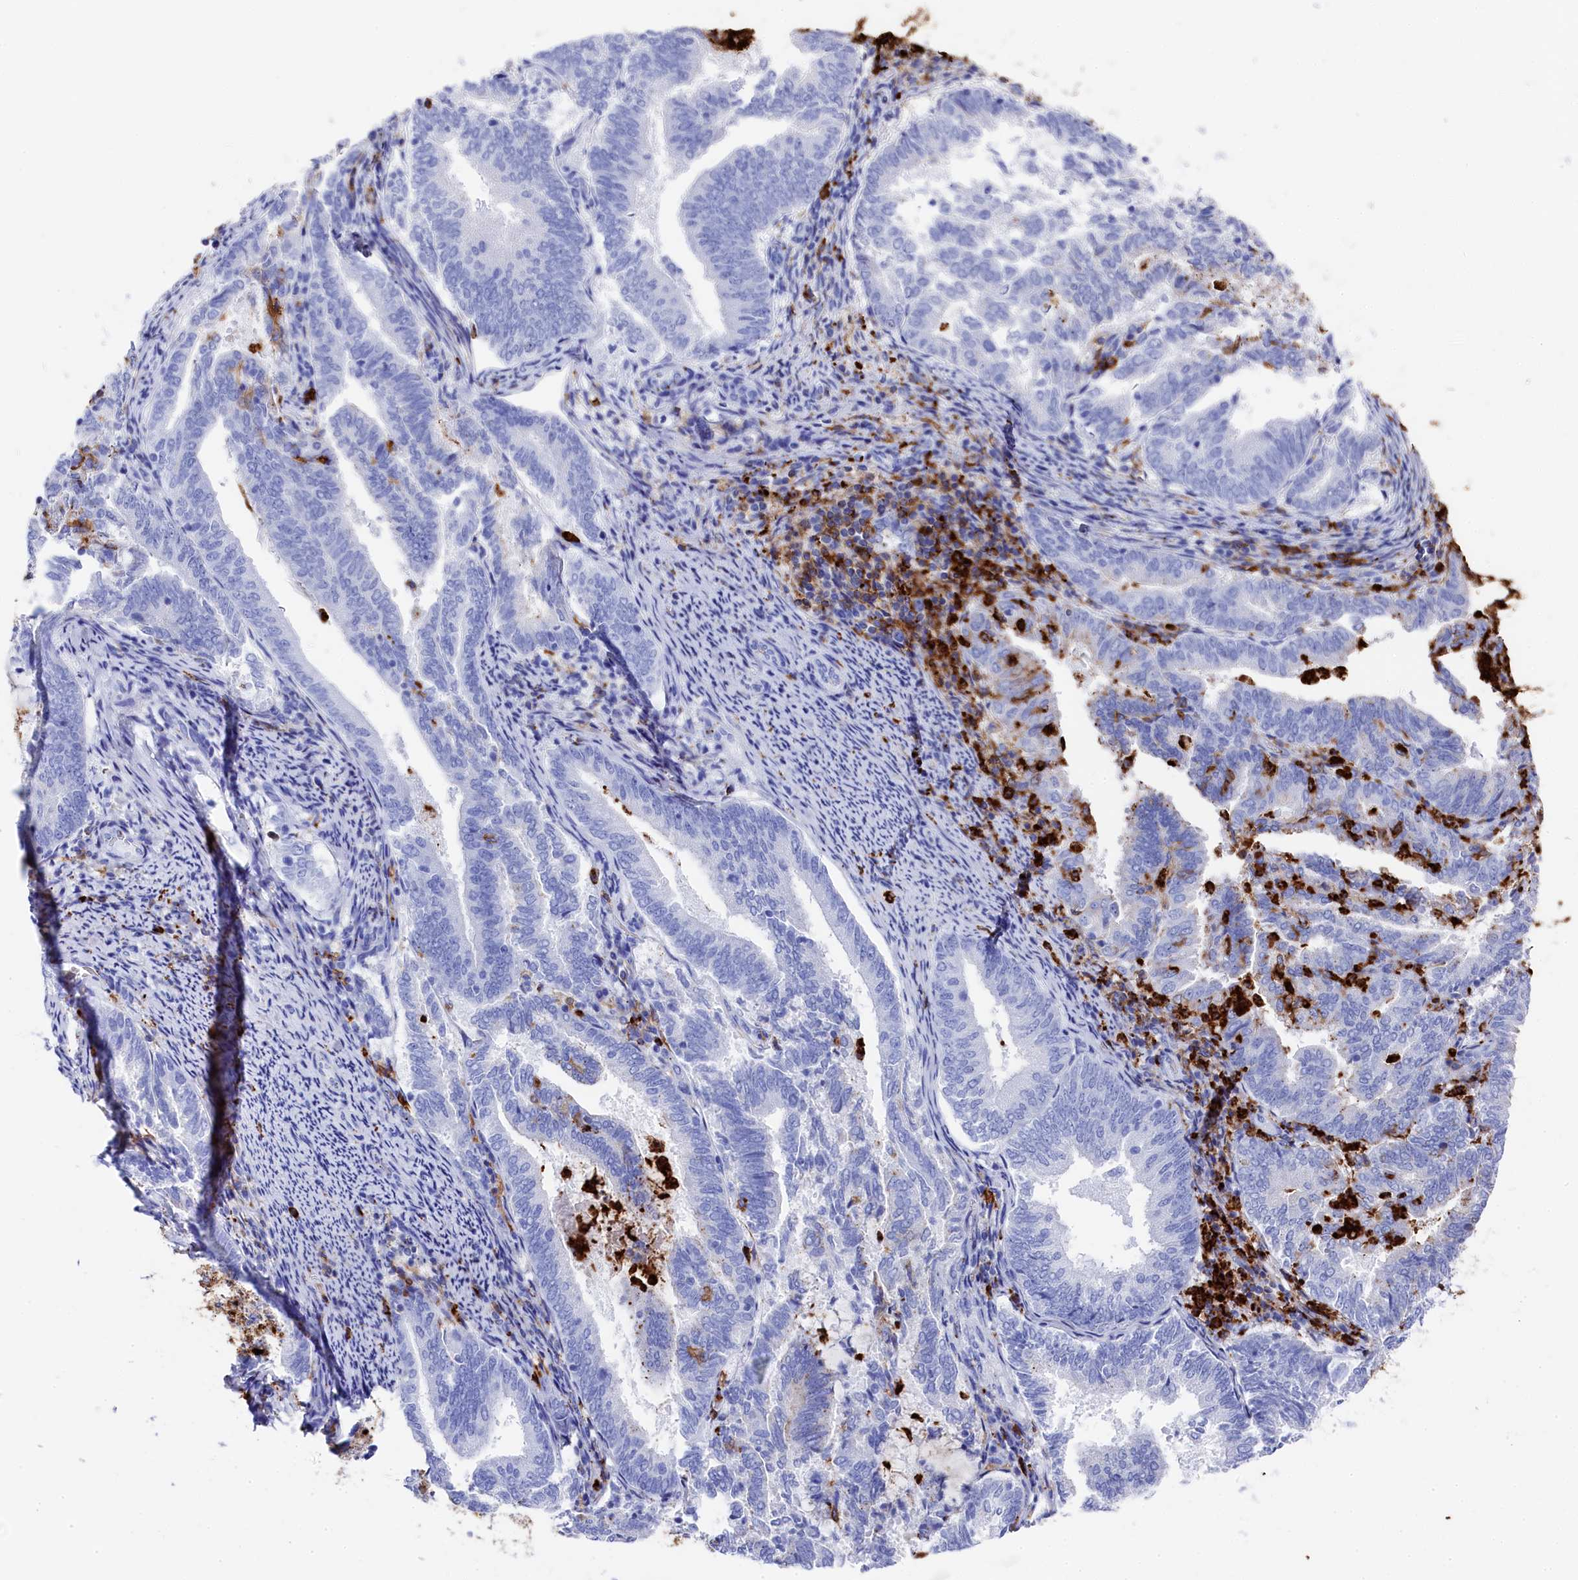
{"staining": {"intensity": "negative", "quantity": "none", "location": "none"}, "tissue": "endometrial cancer", "cell_type": "Tumor cells", "image_type": "cancer", "snomed": [{"axis": "morphology", "description": "Adenocarcinoma, NOS"}, {"axis": "topography", "description": "Endometrium"}], "caption": "A high-resolution micrograph shows IHC staining of endometrial cancer (adenocarcinoma), which displays no significant expression in tumor cells. Nuclei are stained in blue.", "gene": "PLAC8", "patient": {"sex": "female", "age": 80}}